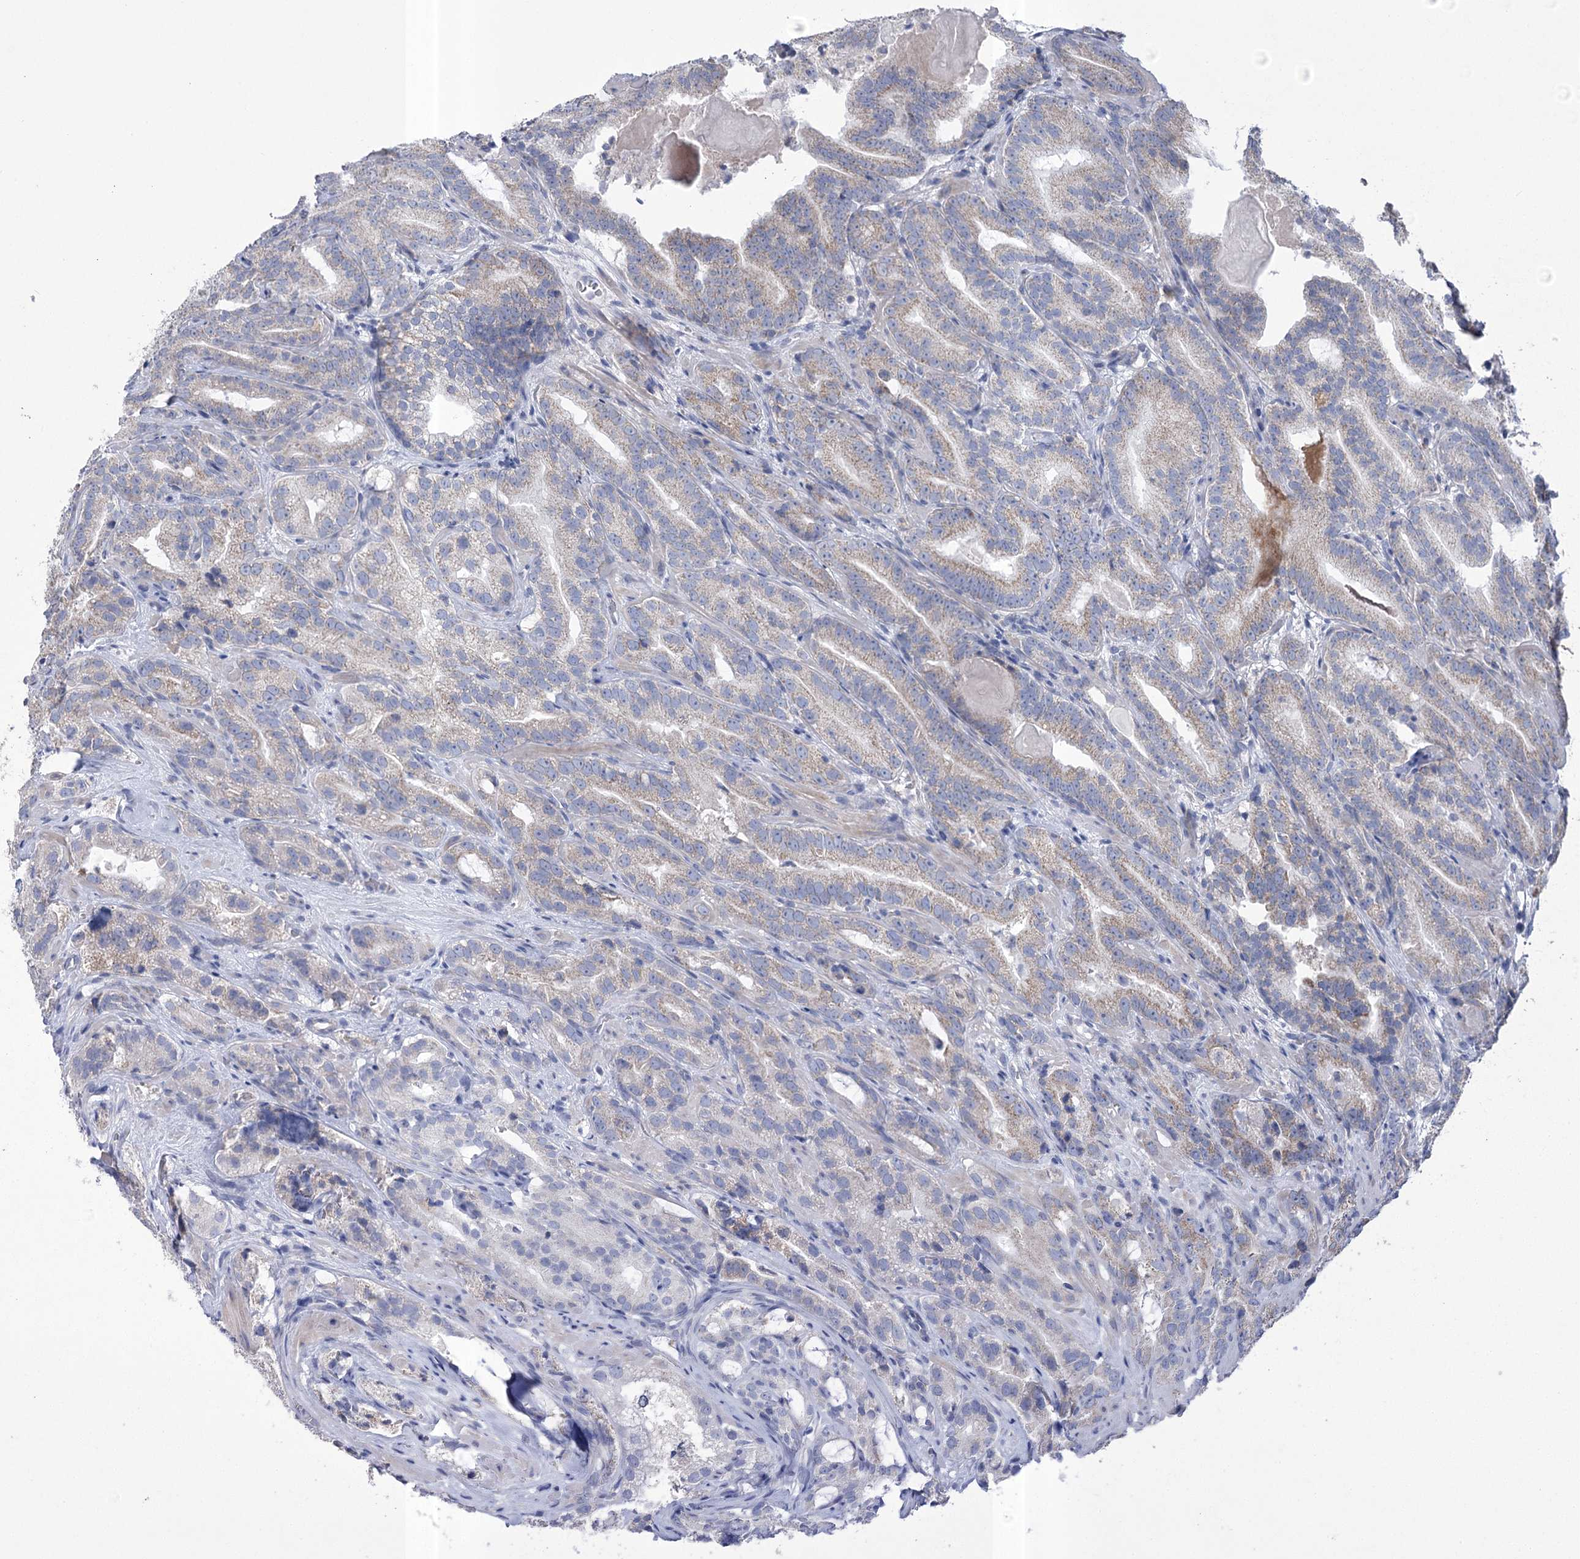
{"staining": {"intensity": "weak", "quantity": "25%-75%", "location": "cytoplasmic/membranous"}, "tissue": "prostate cancer", "cell_type": "Tumor cells", "image_type": "cancer", "snomed": [{"axis": "morphology", "description": "Adenocarcinoma, High grade"}, {"axis": "topography", "description": "Prostate"}], "caption": "High-magnification brightfield microscopy of prostate cancer stained with DAB (brown) and counterstained with hematoxylin (blue). tumor cells exhibit weak cytoplasmic/membranous positivity is present in about25%-75% of cells.", "gene": "PDHB", "patient": {"sex": "male", "age": 57}}